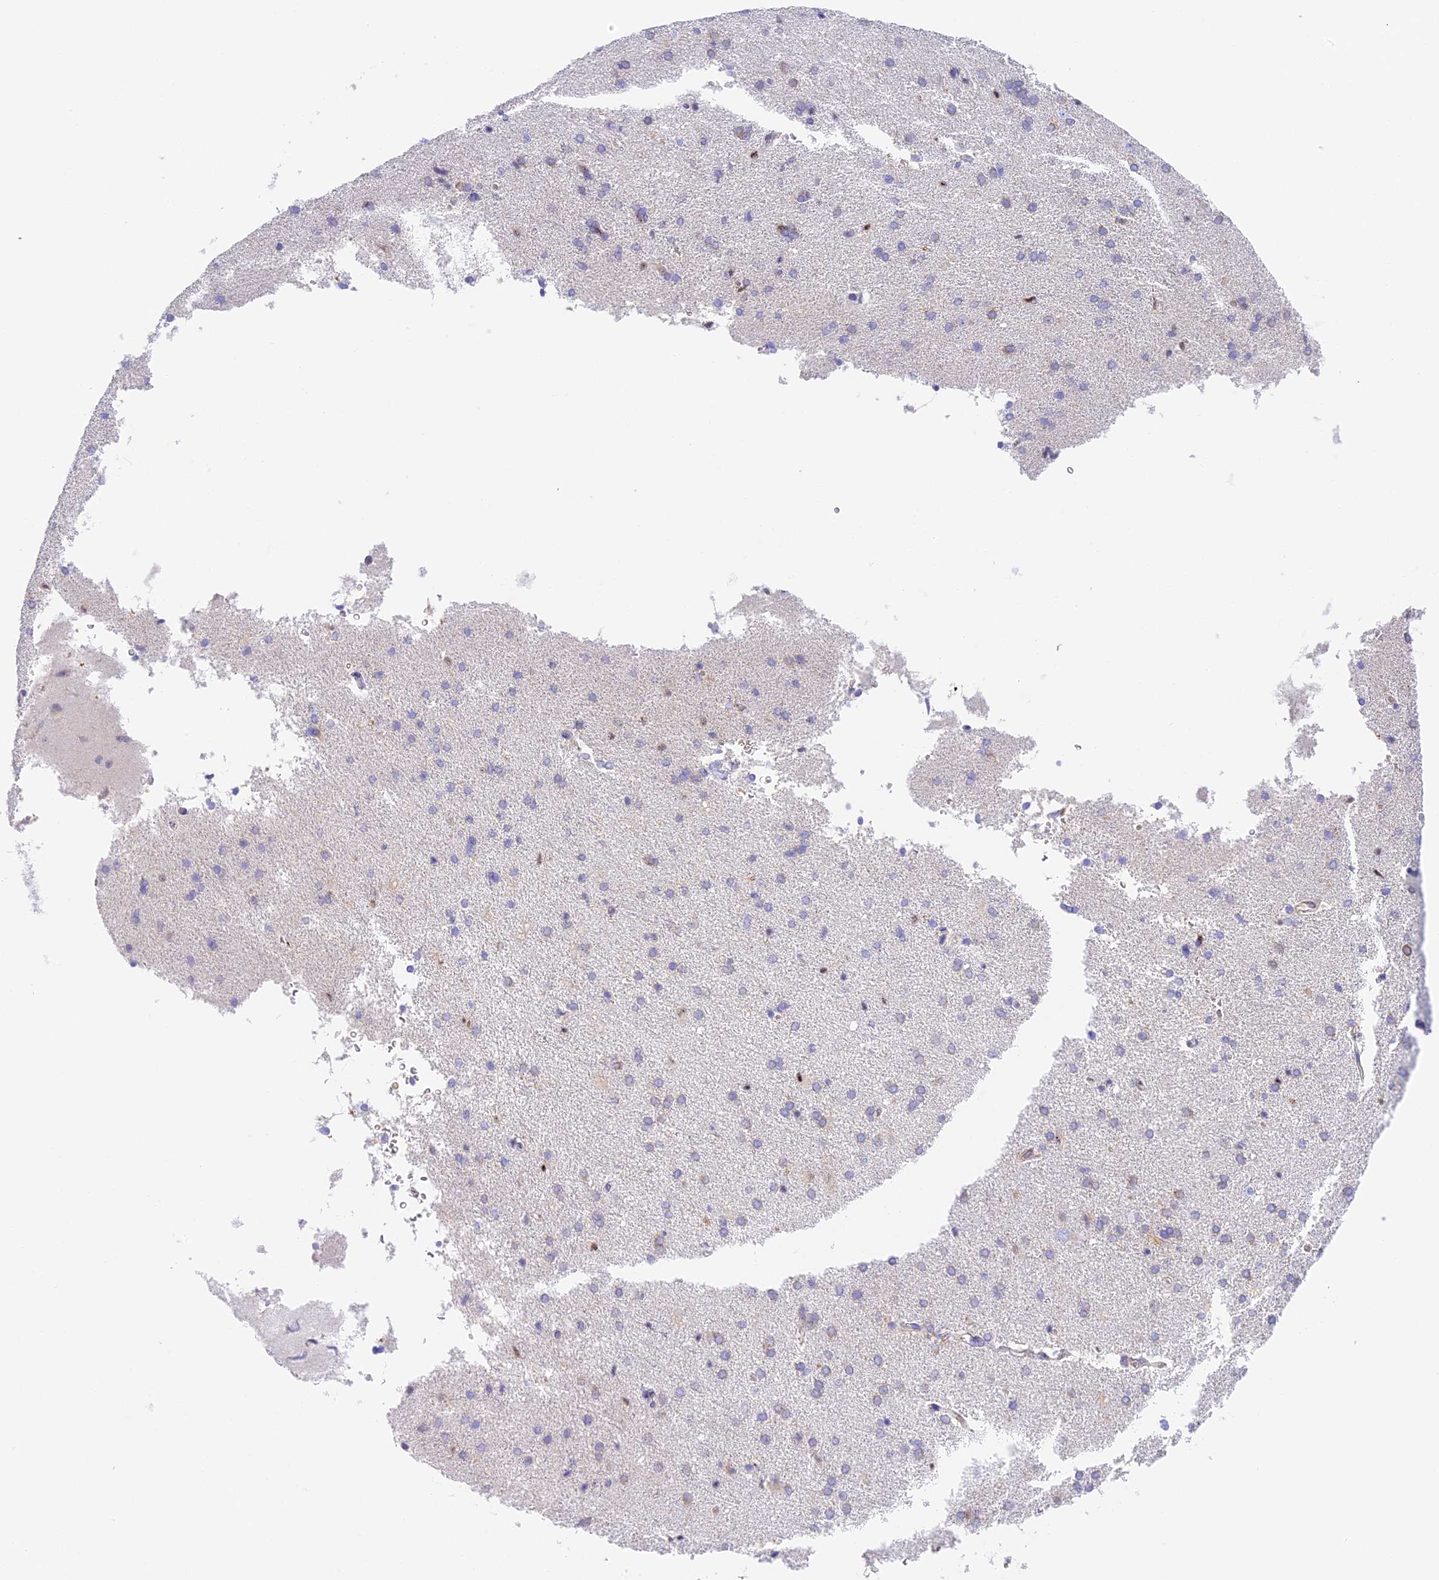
{"staining": {"intensity": "negative", "quantity": "none", "location": "none"}, "tissue": "cerebral cortex", "cell_type": "Endothelial cells", "image_type": "normal", "snomed": [{"axis": "morphology", "description": "Normal tissue, NOS"}, {"axis": "topography", "description": "Cerebral cortex"}], "caption": "IHC of normal cerebral cortex reveals no staining in endothelial cells.", "gene": "HOMER3", "patient": {"sex": "male", "age": 62}}